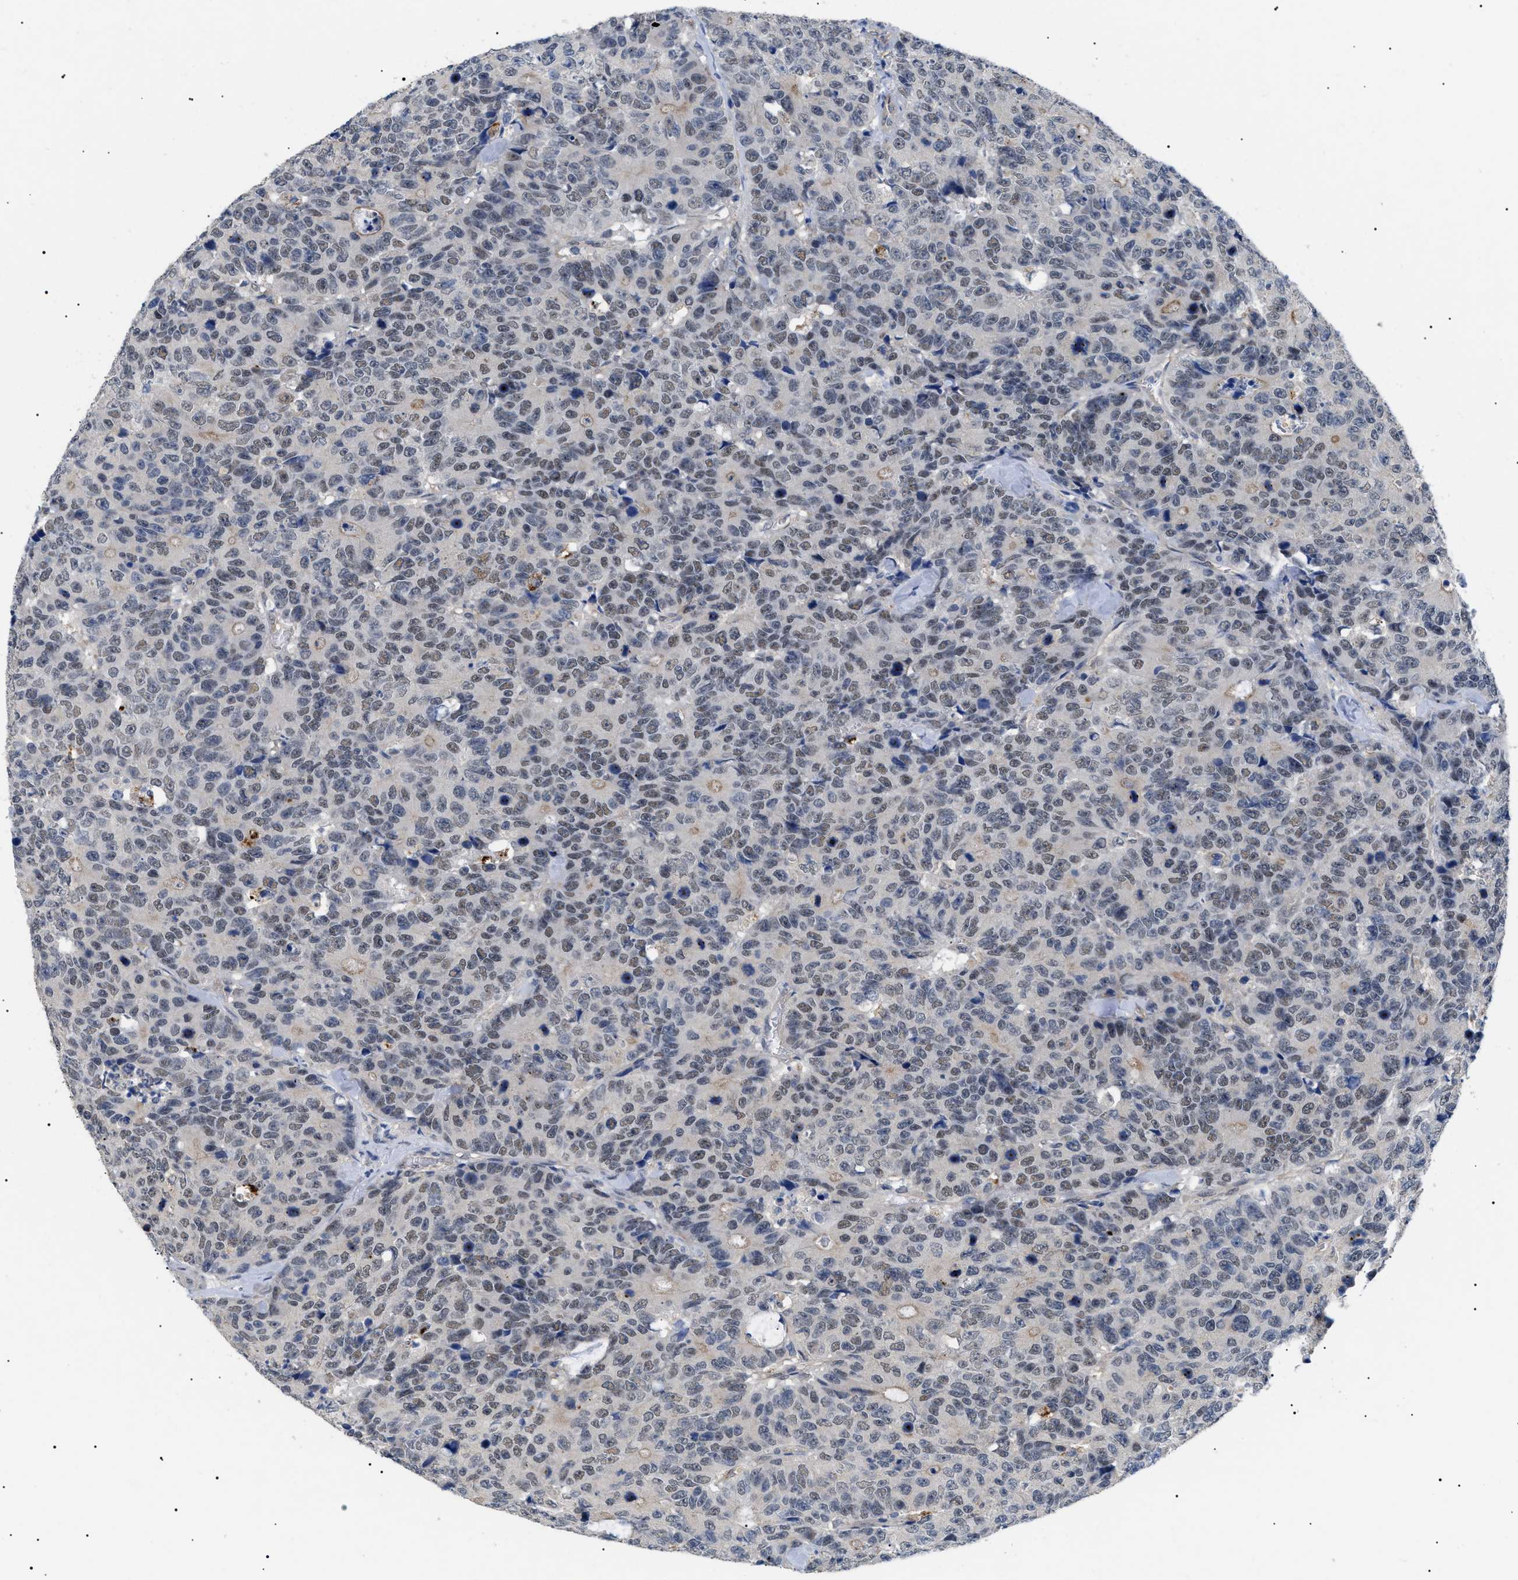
{"staining": {"intensity": "weak", "quantity": "25%-75%", "location": "nuclear"}, "tissue": "colorectal cancer", "cell_type": "Tumor cells", "image_type": "cancer", "snomed": [{"axis": "morphology", "description": "Adenocarcinoma, NOS"}, {"axis": "topography", "description": "Colon"}], "caption": "Human adenocarcinoma (colorectal) stained for a protein (brown) exhibits weak nuclear positive positivity in about 25%-75% of tumor cells.", "gene": "CRCP", "patient": {"sex": "female", "age": 86}}